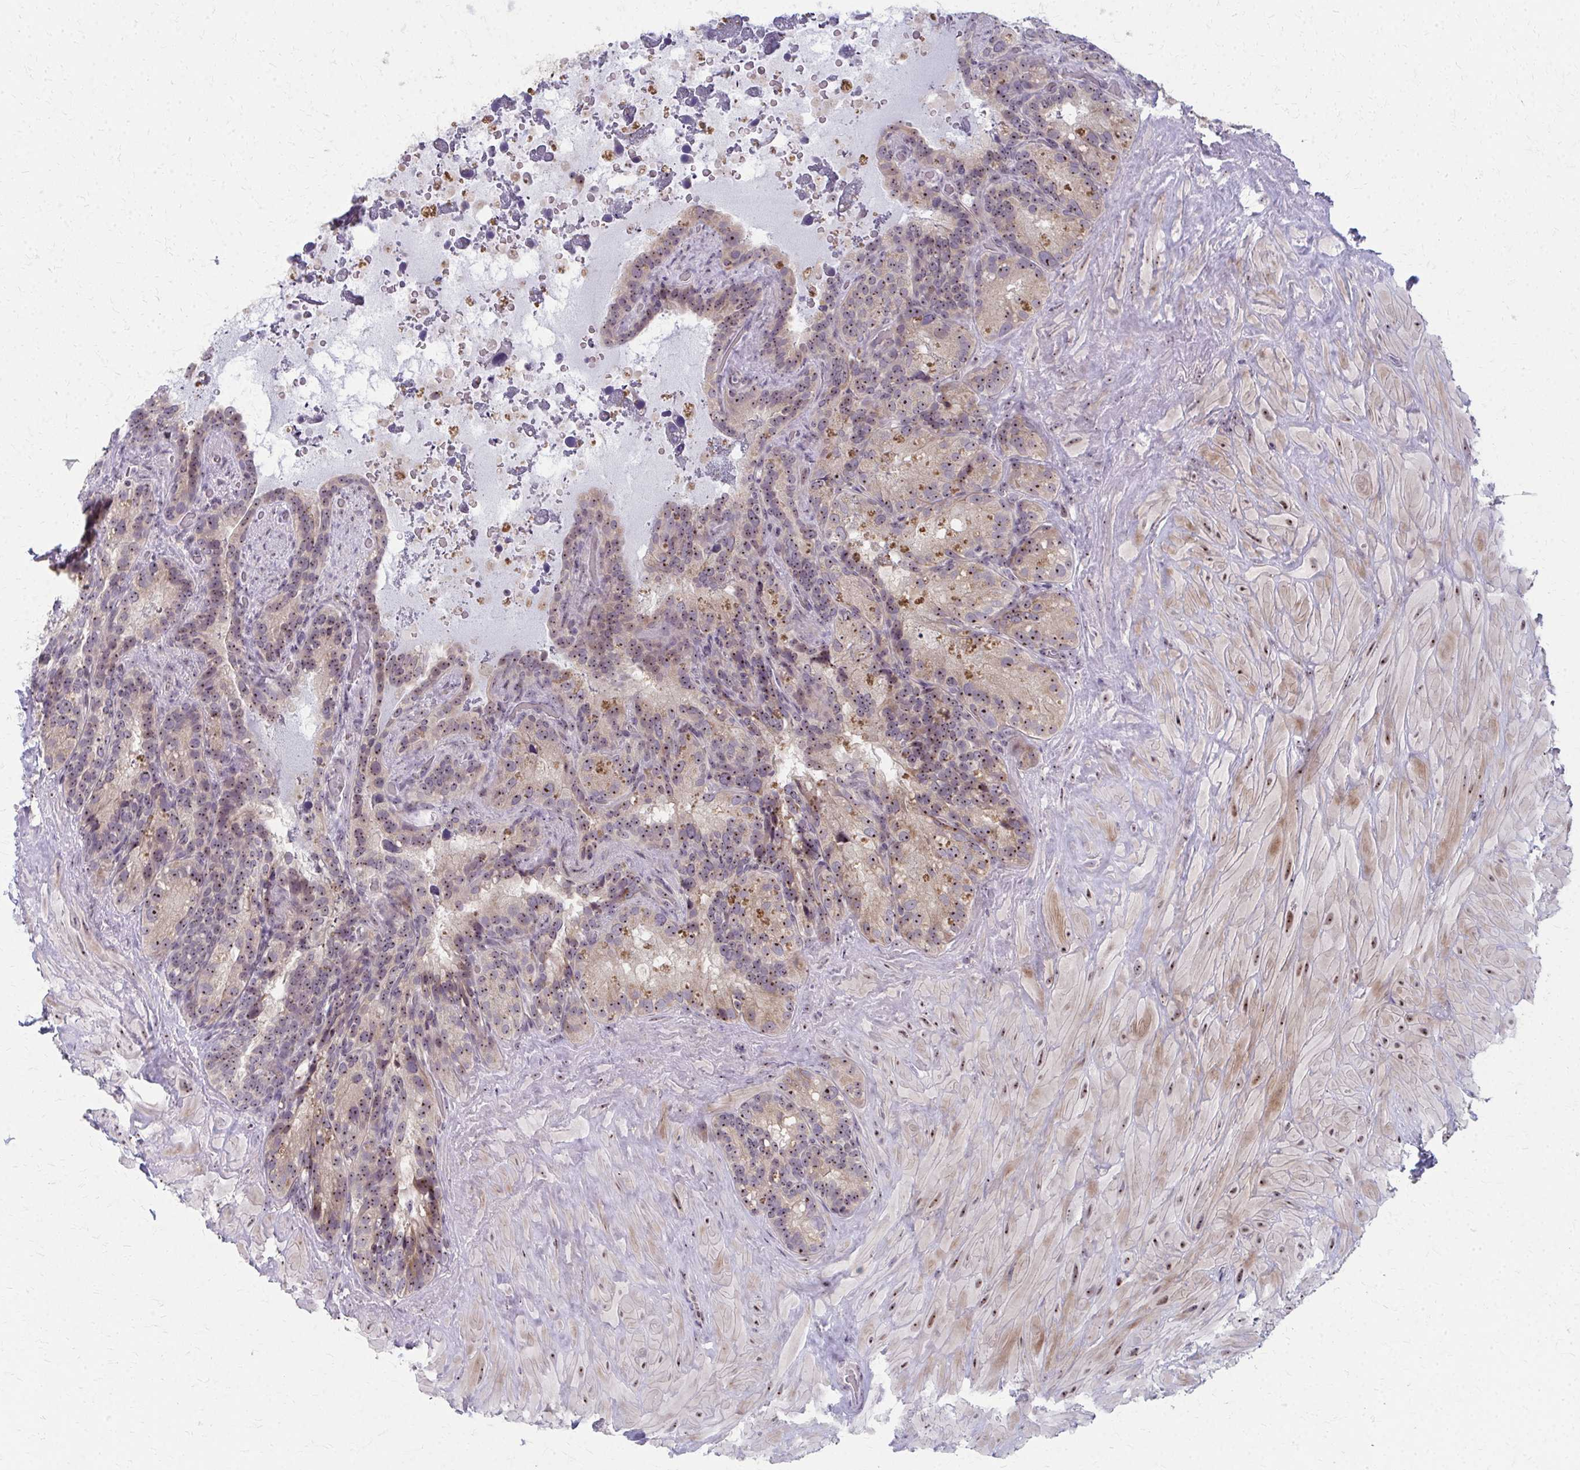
{"staining": {"intensity": "moderate", "quantity": ">75%", "location": "nuclear"}, "tissue": "seminal vesicle", "cell_type": "Glandular cells", "image_type": "normal", "snomed": [{"axis": "morphology", "description": "Normal tissue, NOS"}, {"axis": "topography", "description": "Seminal veicle"}], "caption": "IHC (DAB (3,3'-diaminobenzidine)) staining of benign human seminal vesicle demonstrates moderate nuclear protein positivity in approximately >75% of glandular cells.", "gene": "NUDT16", "patient": {"sex": "male", "age": 60}}